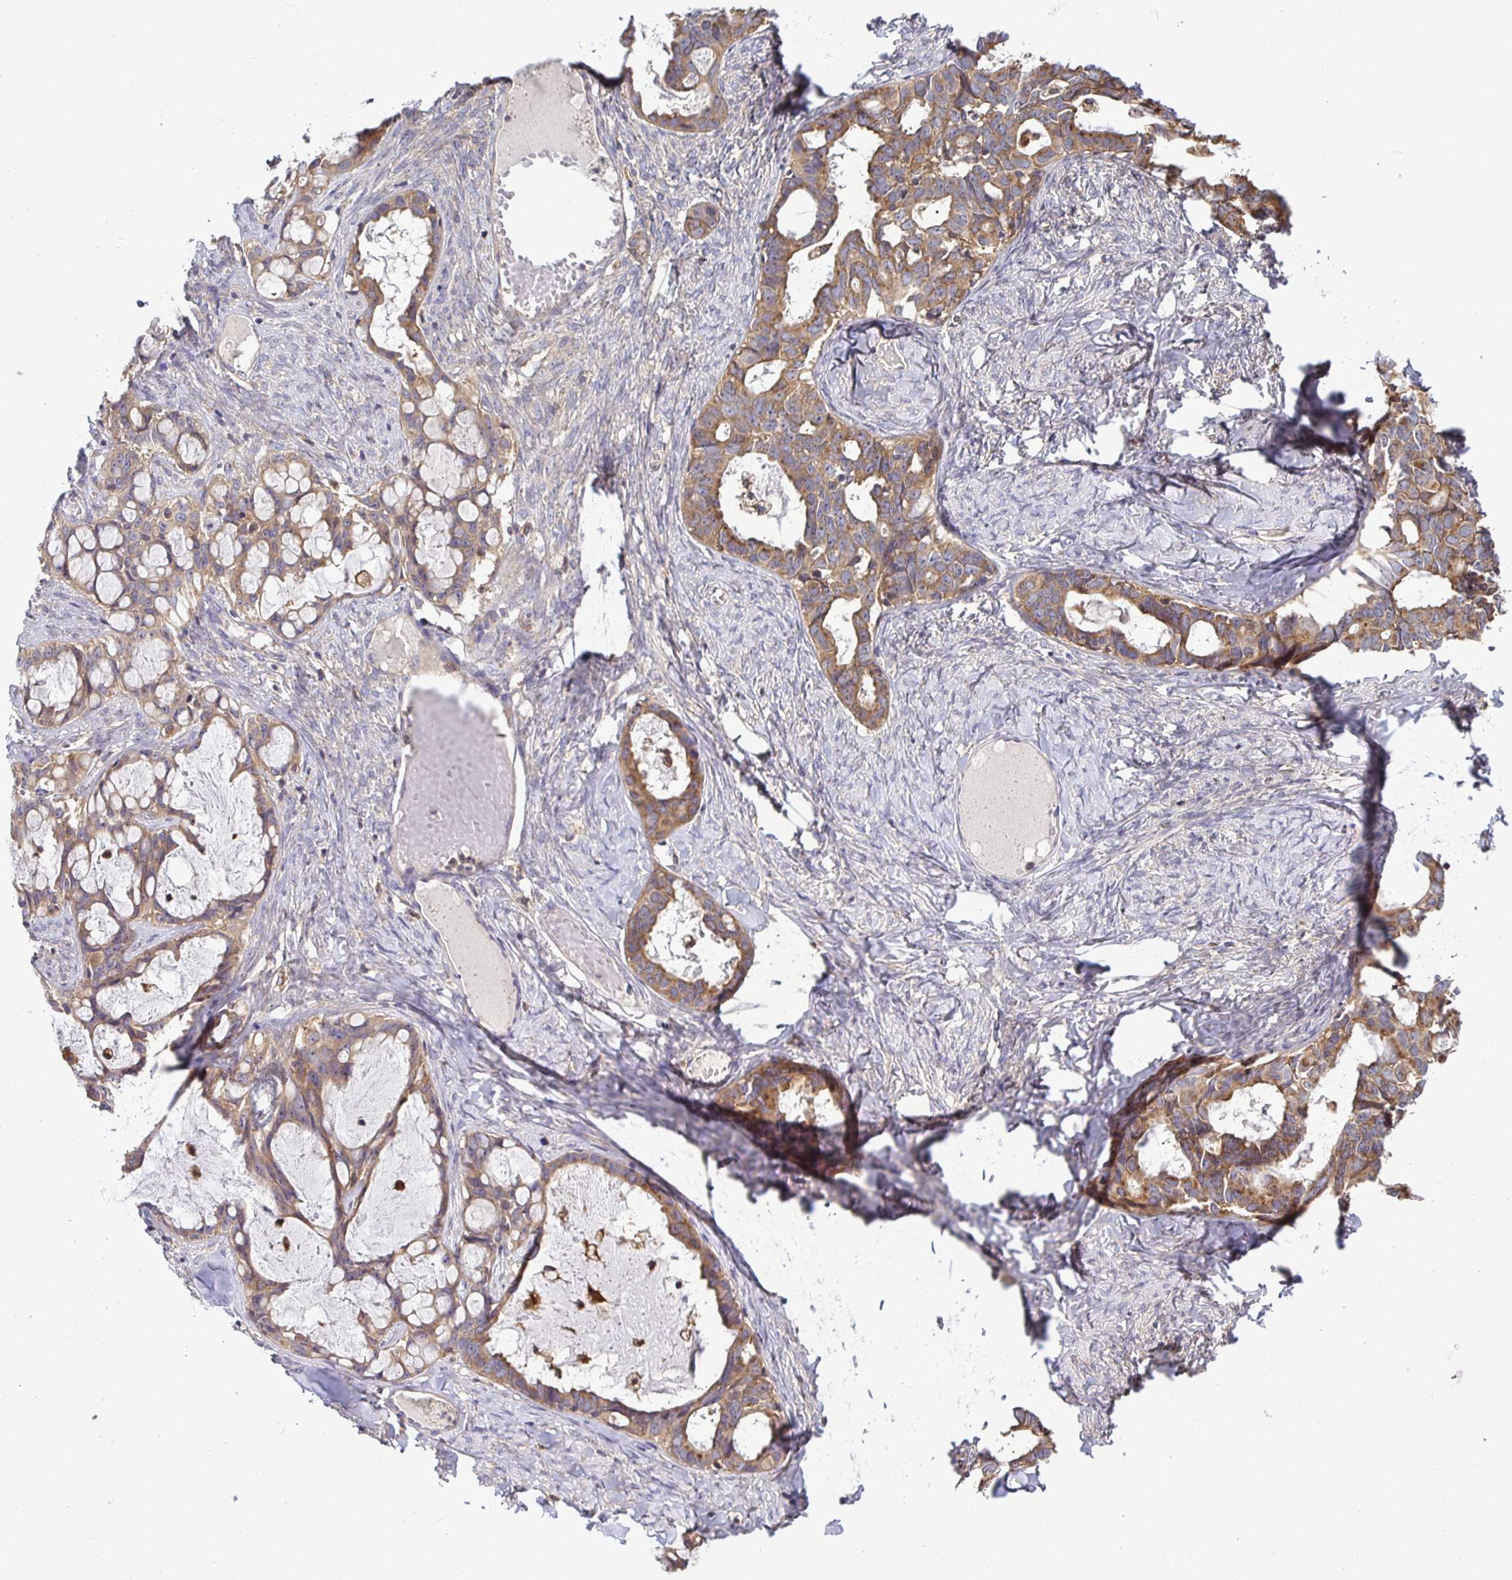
{"staining": {"intensity": "moderate", "quantity": ">75%", "location": "cytoplasmic/membranous"}, "tissue": "ovarian cancer", "cell_type": "Tumor cells", "image_type": "cancer", "snomed": [{"axis": "morphology", "description": "Cystadenocarcinoma, serous, NOS"}, {"axis": "topography", "description": "Ovary"}], "caption": "Serous cystadenocarcinoma (ovarian) tissue reveals moderate cytoplasmic/membranous staining in about >75% of tumor cells, visualized by immunohistochemistry. The staining was performed using DAB, with brown indicating positive protein expression. Nuclei are stained blue with hematoxylin.", "gene": "ATP6V1F", "patient": {"sex": "female", "age": 69}}